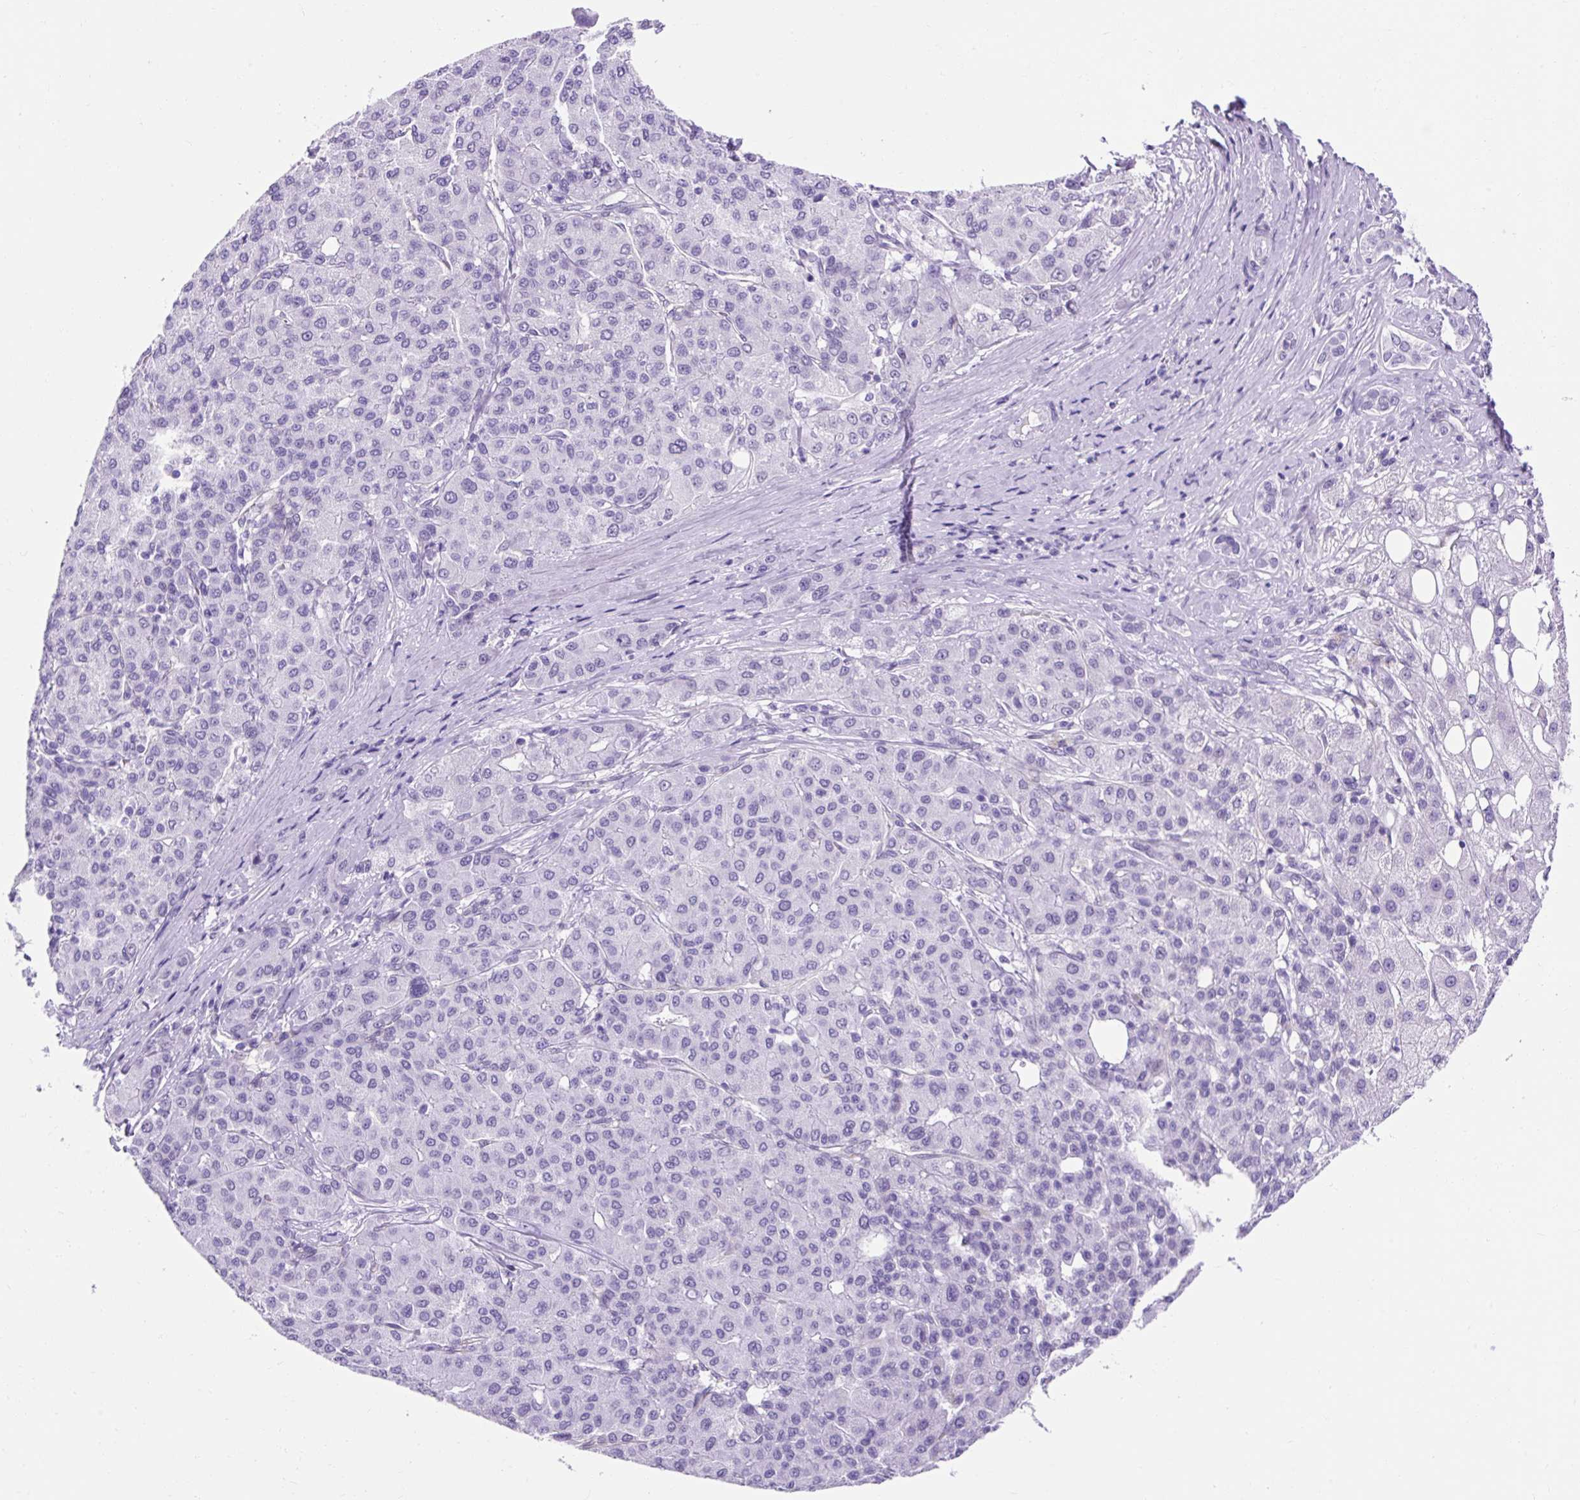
{"staining": {"intensity": "negative", "quantity": "none", "location": "none"}, "tissue": "liver cancer", "cell_type": "Tumor cells", "image_type": "cancer", "snomed": [{"axis": "morphology", "description": "Carcinoma, Hepatocellular, NOS"}, {"axis": "topography", "description": "Liver"}], "caption": "Immunohistochemistry (IHC) micrograph of neoplastic tissue: human liver hepatocellular carcinoma stained with DAB shows no significant protein positivity in tumor cells. The staining is performed using DAB brown chromogen with nuclei counter-stained in using hematoxylin.", "gene": "KRT12", "patient": {"sex": "male", "age": 65}}